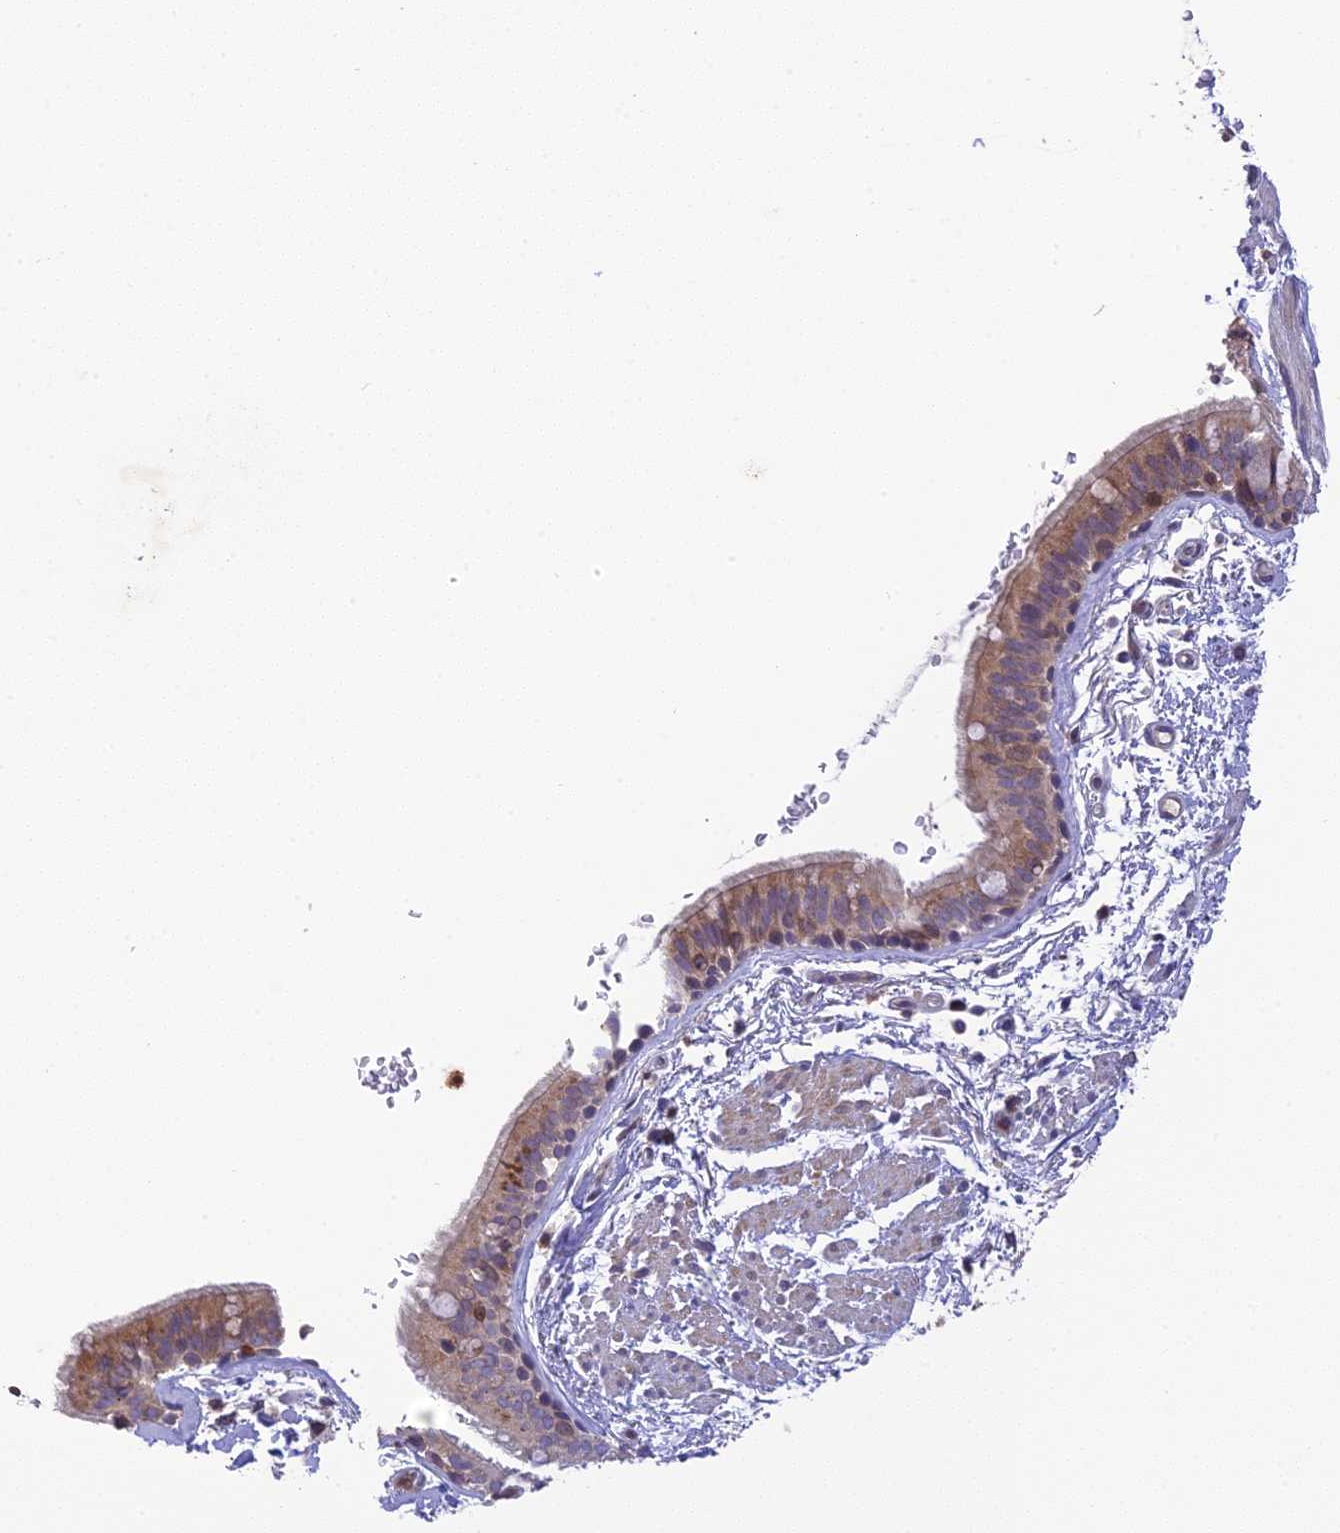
{"staining": {"intensity": "negative", "quantity": "none", "location": "none"}, "tissue": "bronchus", "cell_type": "Respiratory epithelial cells", "image_type": "normal", "snomed": [{"axis": "morphology", "description": "Normal tissue, NOS"}, {"axis": "topography", "description": "Lymph node"}, {"axis": "topography", "description": "Bronchus"}], "caption": "Immunohistochemistry image of unremarkable human bronchus stained for a protein (brown), which exhibits no positivity in respiratory epithelial cells.", "gene": "BMT2", "patient": {"sex": "female", "age": 70}}